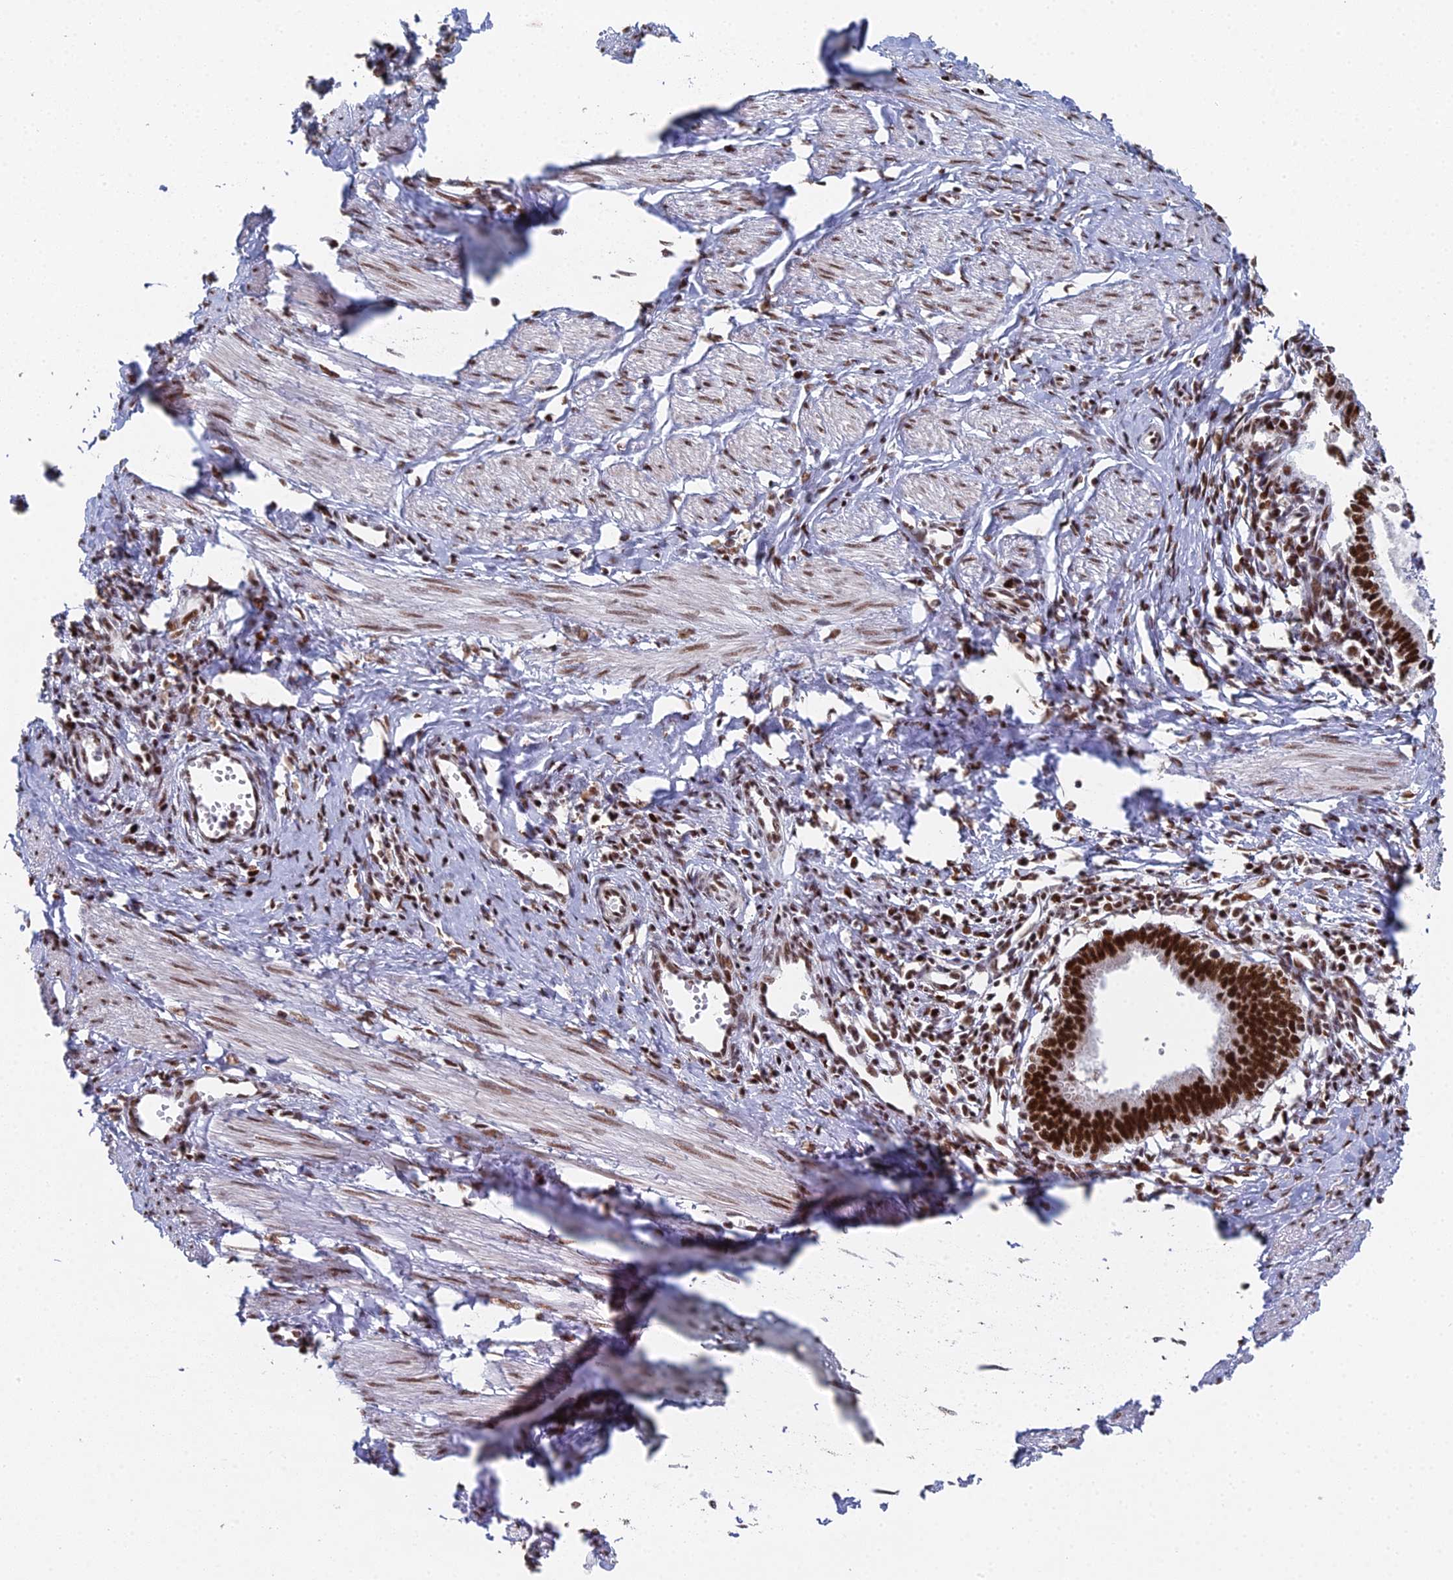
{"staining": {"intensity": "strong", "quantity": ">75%", "location": "nuclear"}, "tissue": "cervical cancer", "cell_type": "Tumor cells", "image_type": "cancer", "snomed": [{"axis": "morphology", "description": "Adenocarcinoma, NOS"}, {"axis": "topography", "description": "Cervix"}], "caption": "DAB immunohistochemical staining of human adenocarcinoma (cervical) shows strong nuclear protein expression in about >75% of tumor cells. The staining was performed using DAB (3,3'-diaminobenzidine), with brown indicating positive protein expression. Nuclei are stained blue with hematoxylin.", "gene": "SF3B3", "patient": {"sex": "female", "age": 36}}